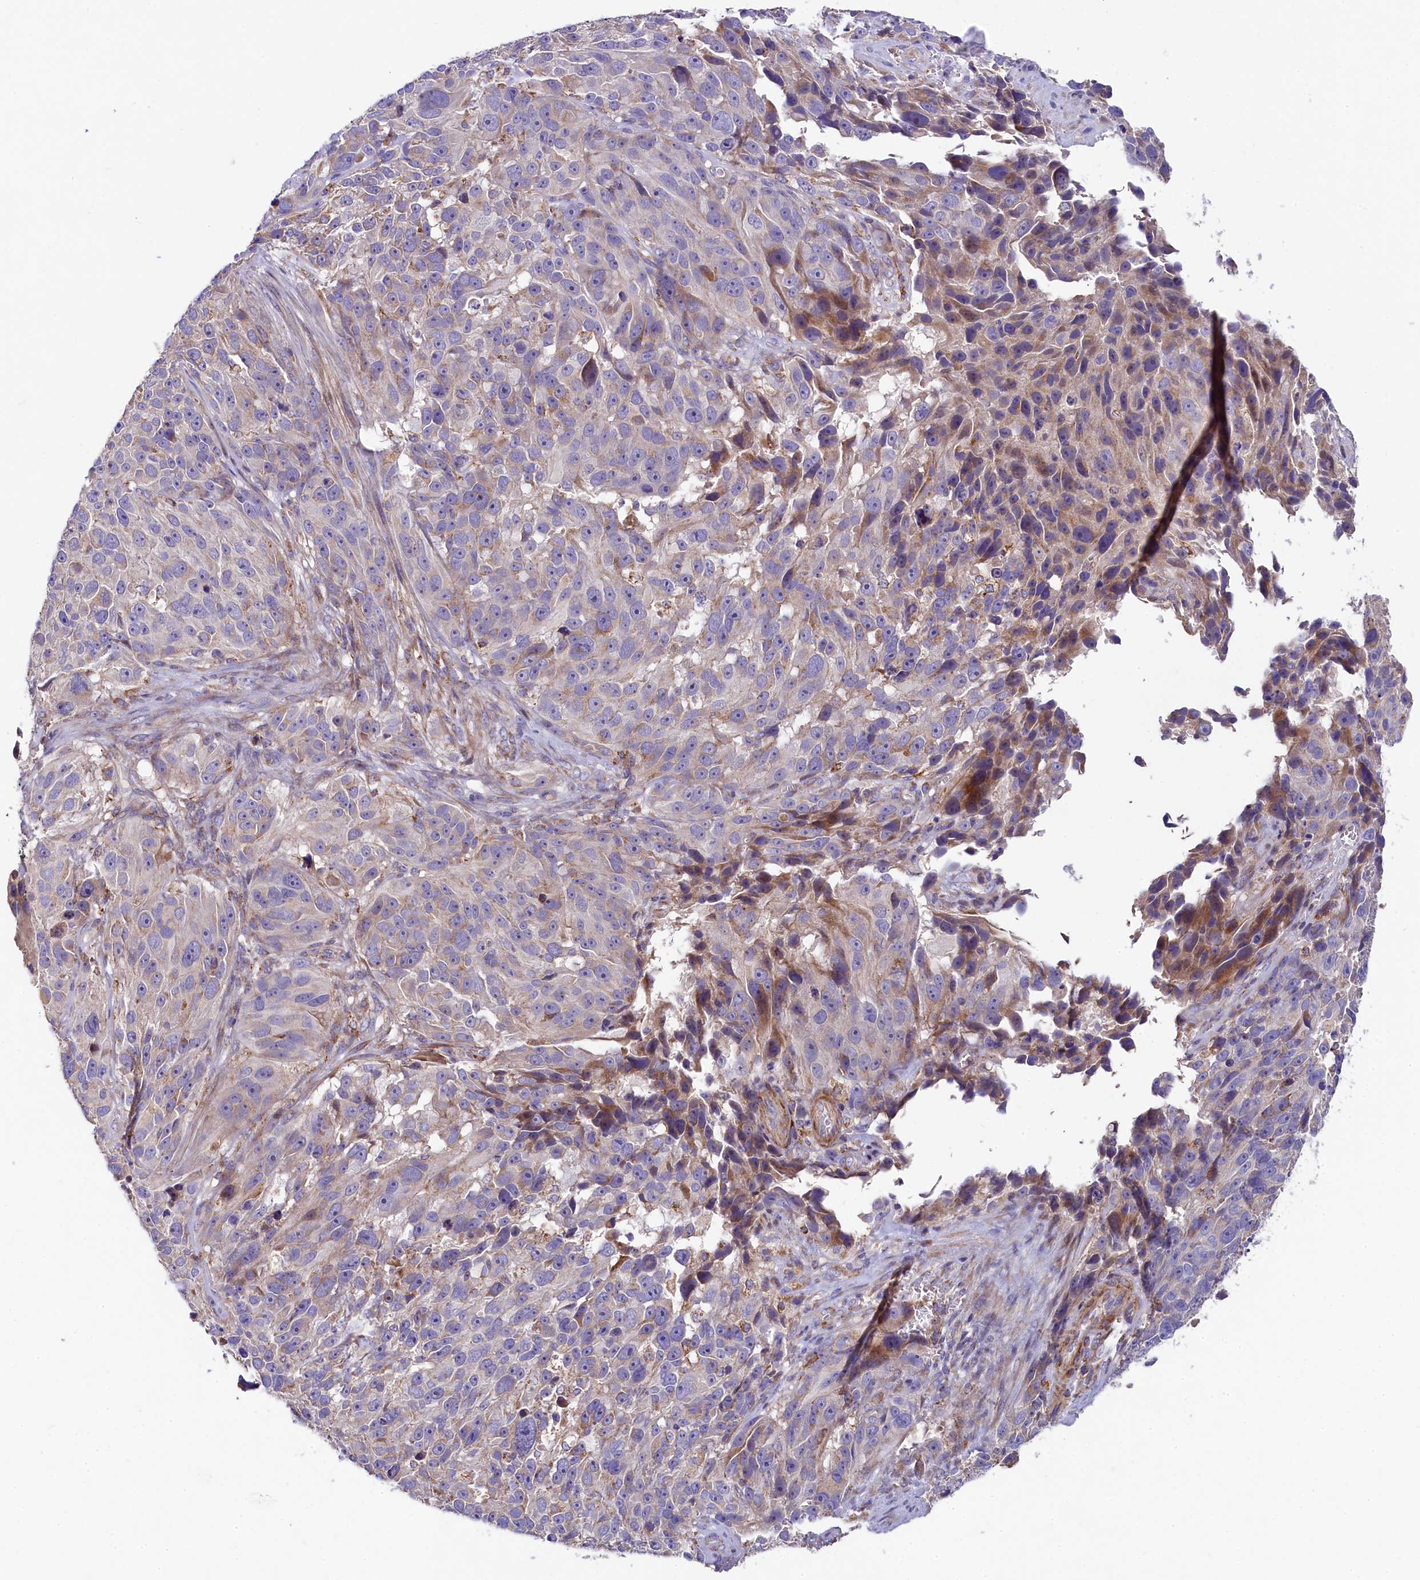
{"staining": {"intensity": "moderate", "quantity": ">75%", "location": "cytoplasmic/membranous"}, "tissue": "melanoma", "cell_type": "Tumor cells", "image_type": "cancer", "snomed": [{"axis": "morphology", "description": "Malignant melanoma, NOS"}, {"axis": "topography", "description": "Skin"}], "caption": "Immunohistochemistry (IHC) (DAB) staining of melanoma shows moderate cytoplasmic/membranous protein staining in approximately >75% of tumor cells. The staining is performed using DAB (3,3'-diaminobenzidine) brown chromogen to label protein expression. The nuclei are counter-stained blue using hematoxylin.", "gene": "CLYBL", "patient": {"sex": "male", "age": 84}}